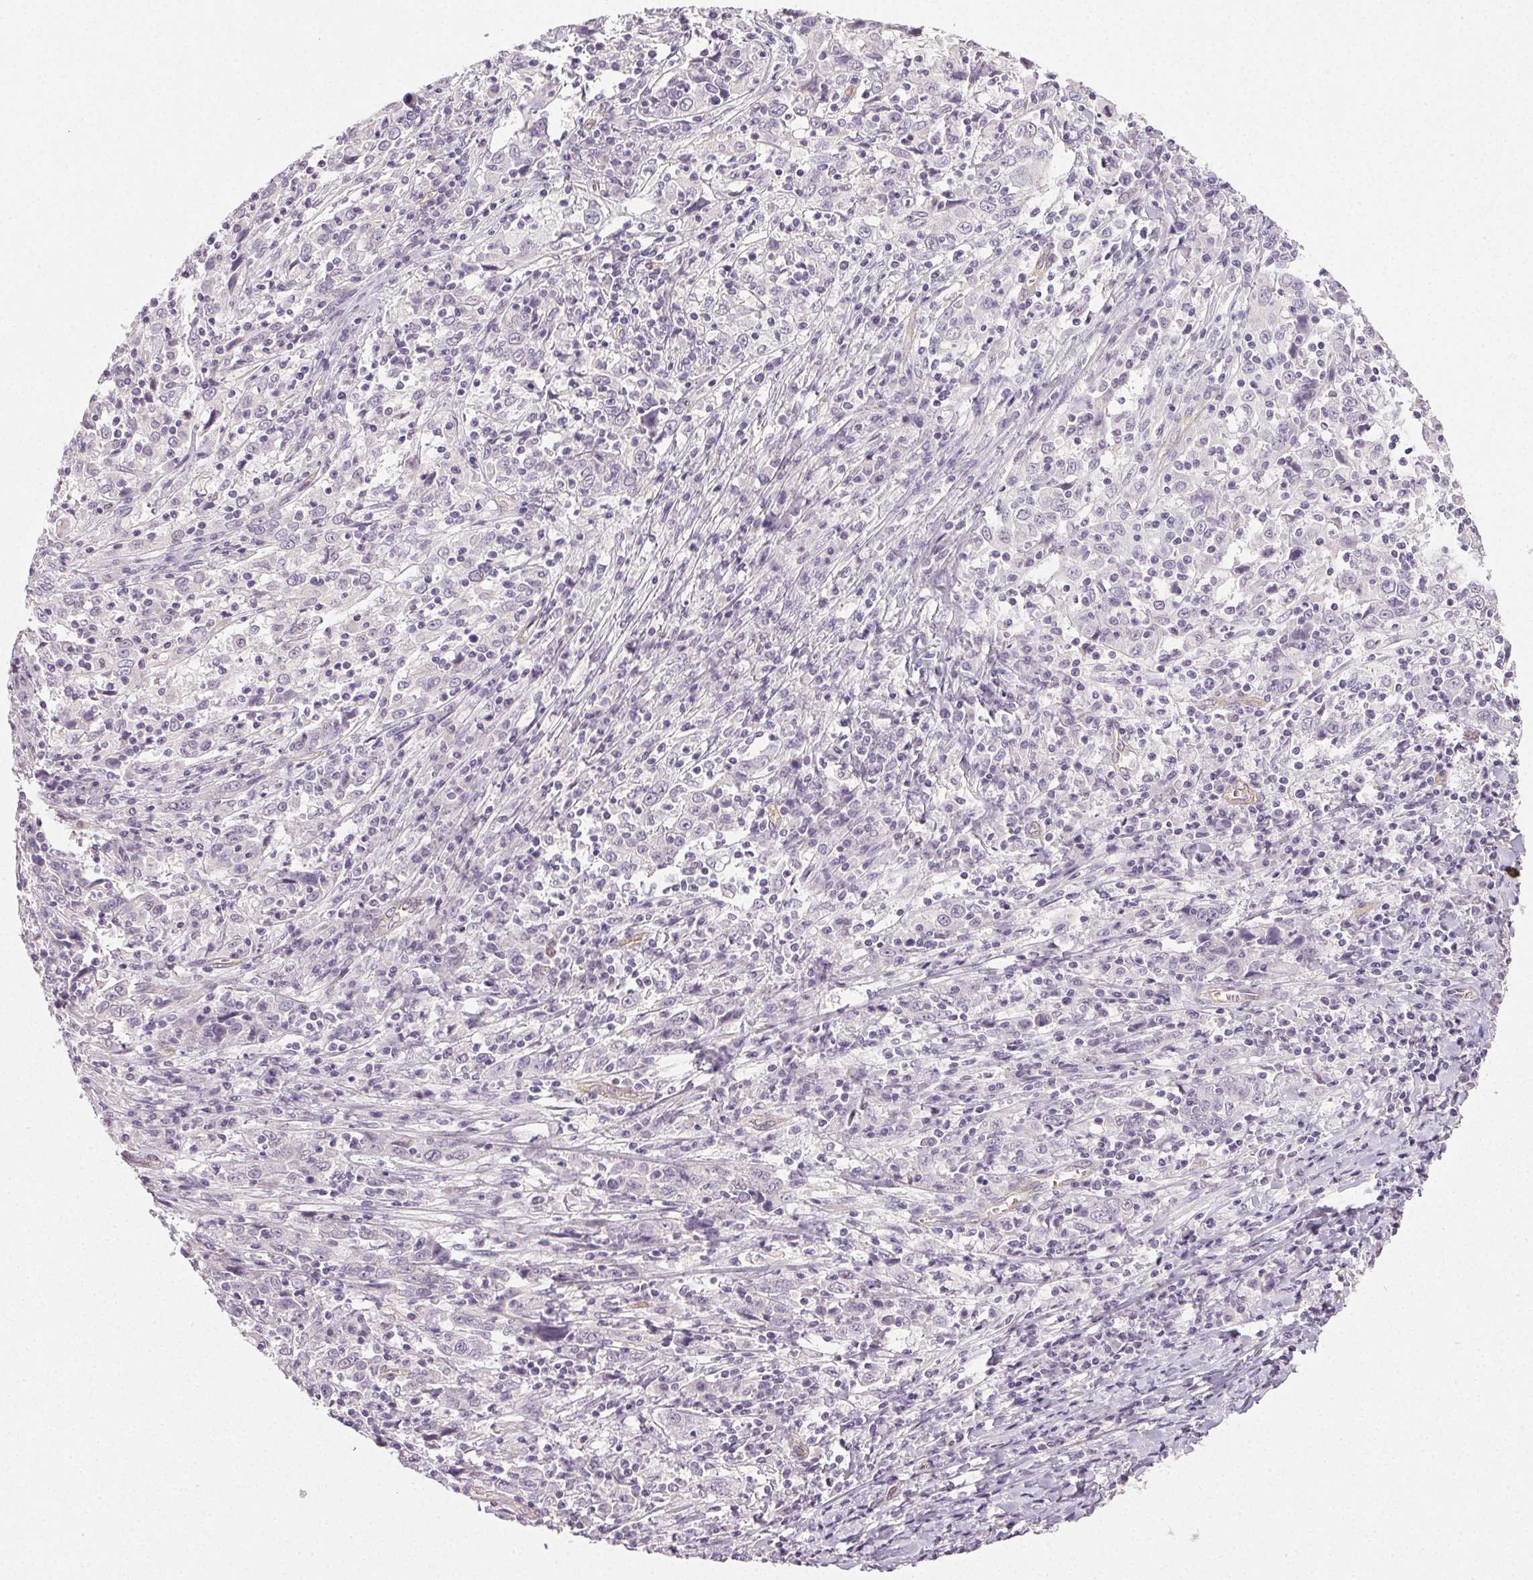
{"staining": {"intensity": "negative", "quantity": "none", "location": "none"}, "tissue": "cervical cancer", "cell_type": "Tumor cells", "image_type": "cancer", "snomed": [{"axis": "morphology", "description": "Squamous cell carcinoma, NOS"}, {"axis": "topography", "description": "Cervix"}], "caption": "IHC photomicrograph of cervical squamous cell carcinoma stained for a protein (brown), which demonstrates no positivity in tumor cells.", "gene": "PLCB1", "patient": {"sex": "female", "age": 46}}